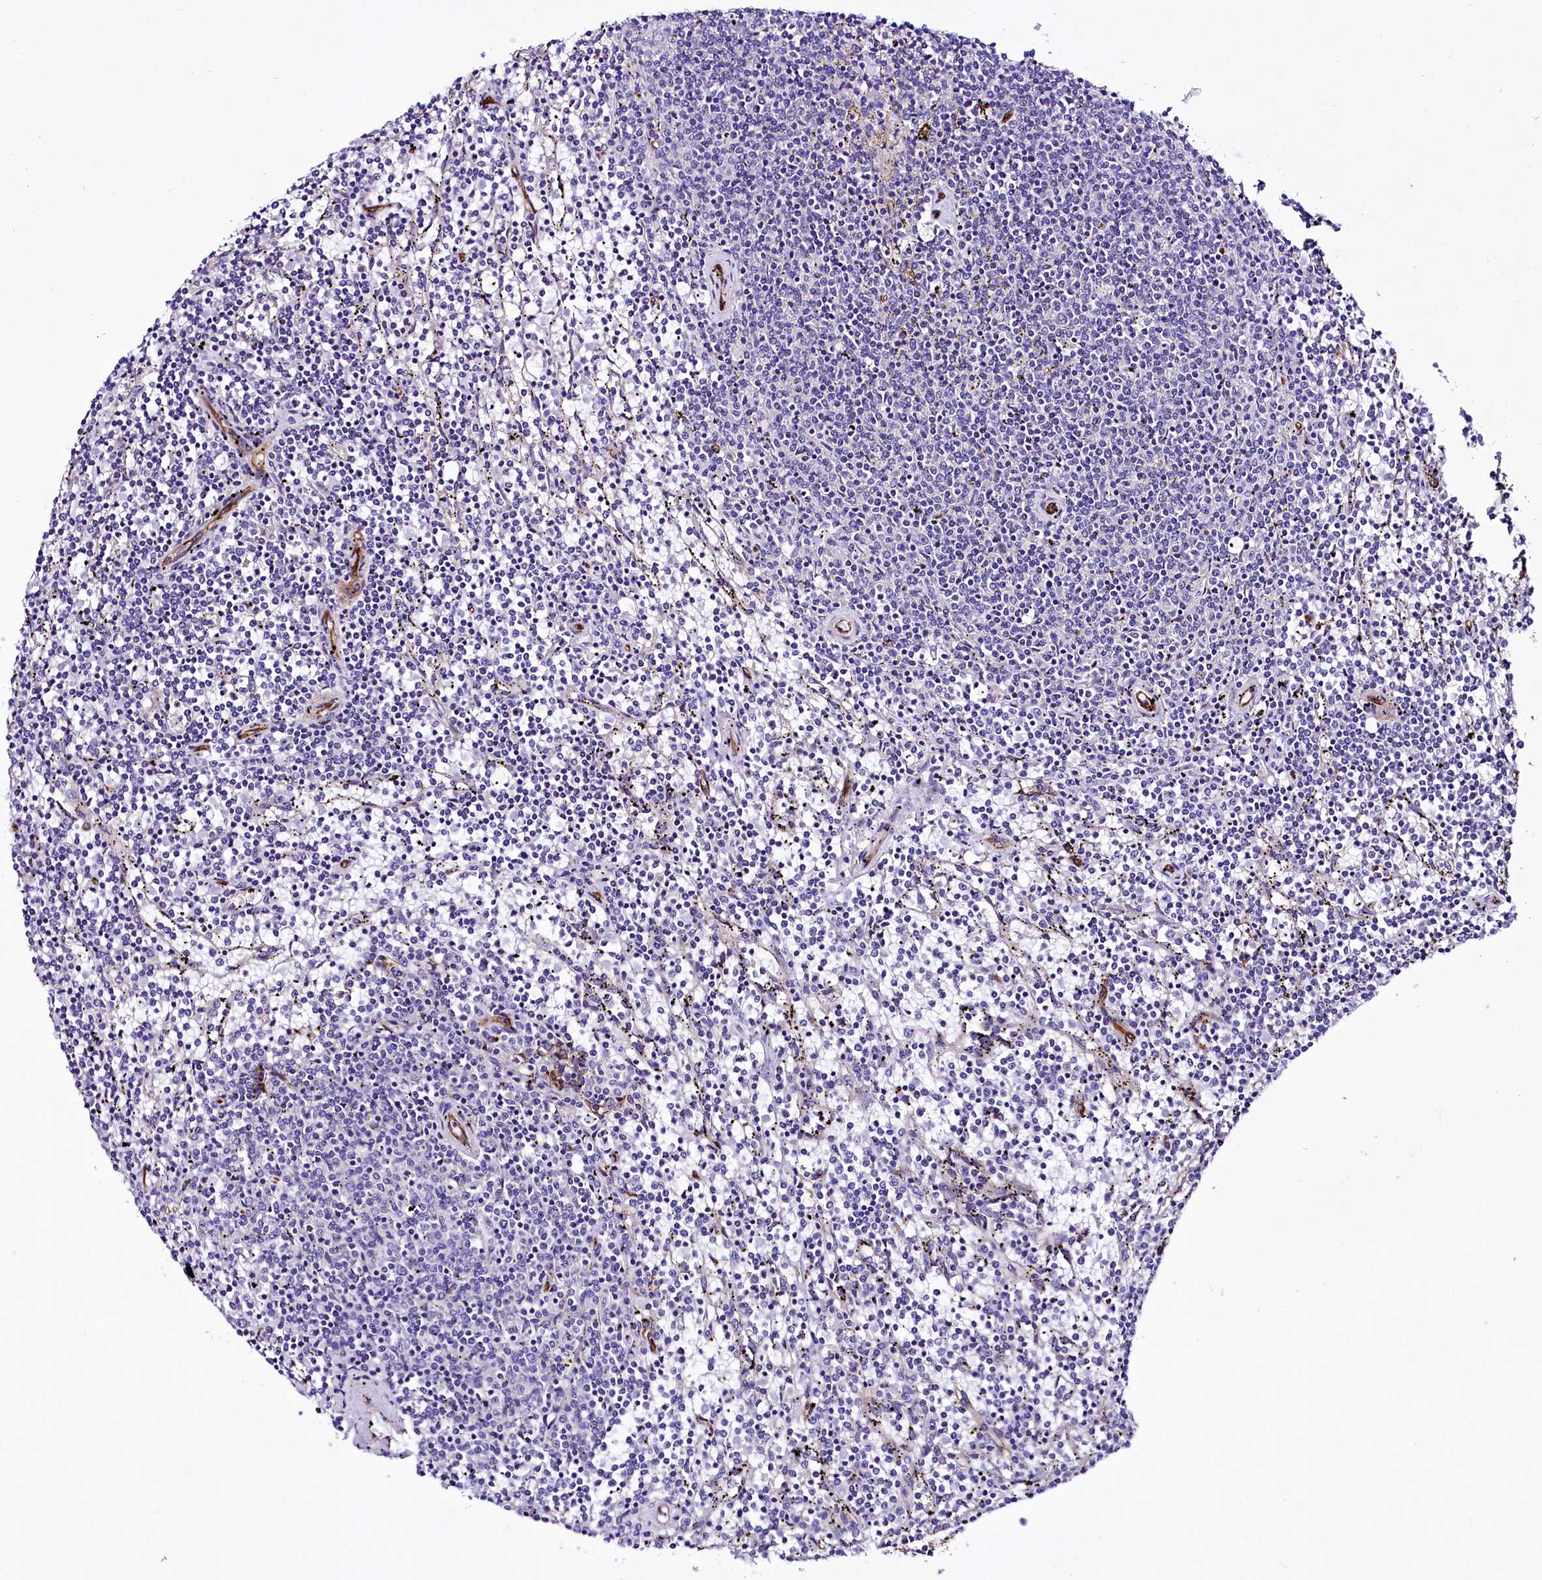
{"staining": {"intensity": "negative", "quantity": "none", "location": "none"}, "tissue": "lymphoma", "cell_type": "Tumor cells", "image_type": "cancer", "snomed": [{"axis": "morphology", "description": "Malignant lymphoma, non-Hodgkin's type, Low grade"}, {"axis": "topography", "description": "Spleen"}], "caption": "Immunohistochemistry (IHC) of human lymphoma displays no positivity in tumor cells.", "gene": "SLF1", "patient": {"sex": "female", "age": 50}}